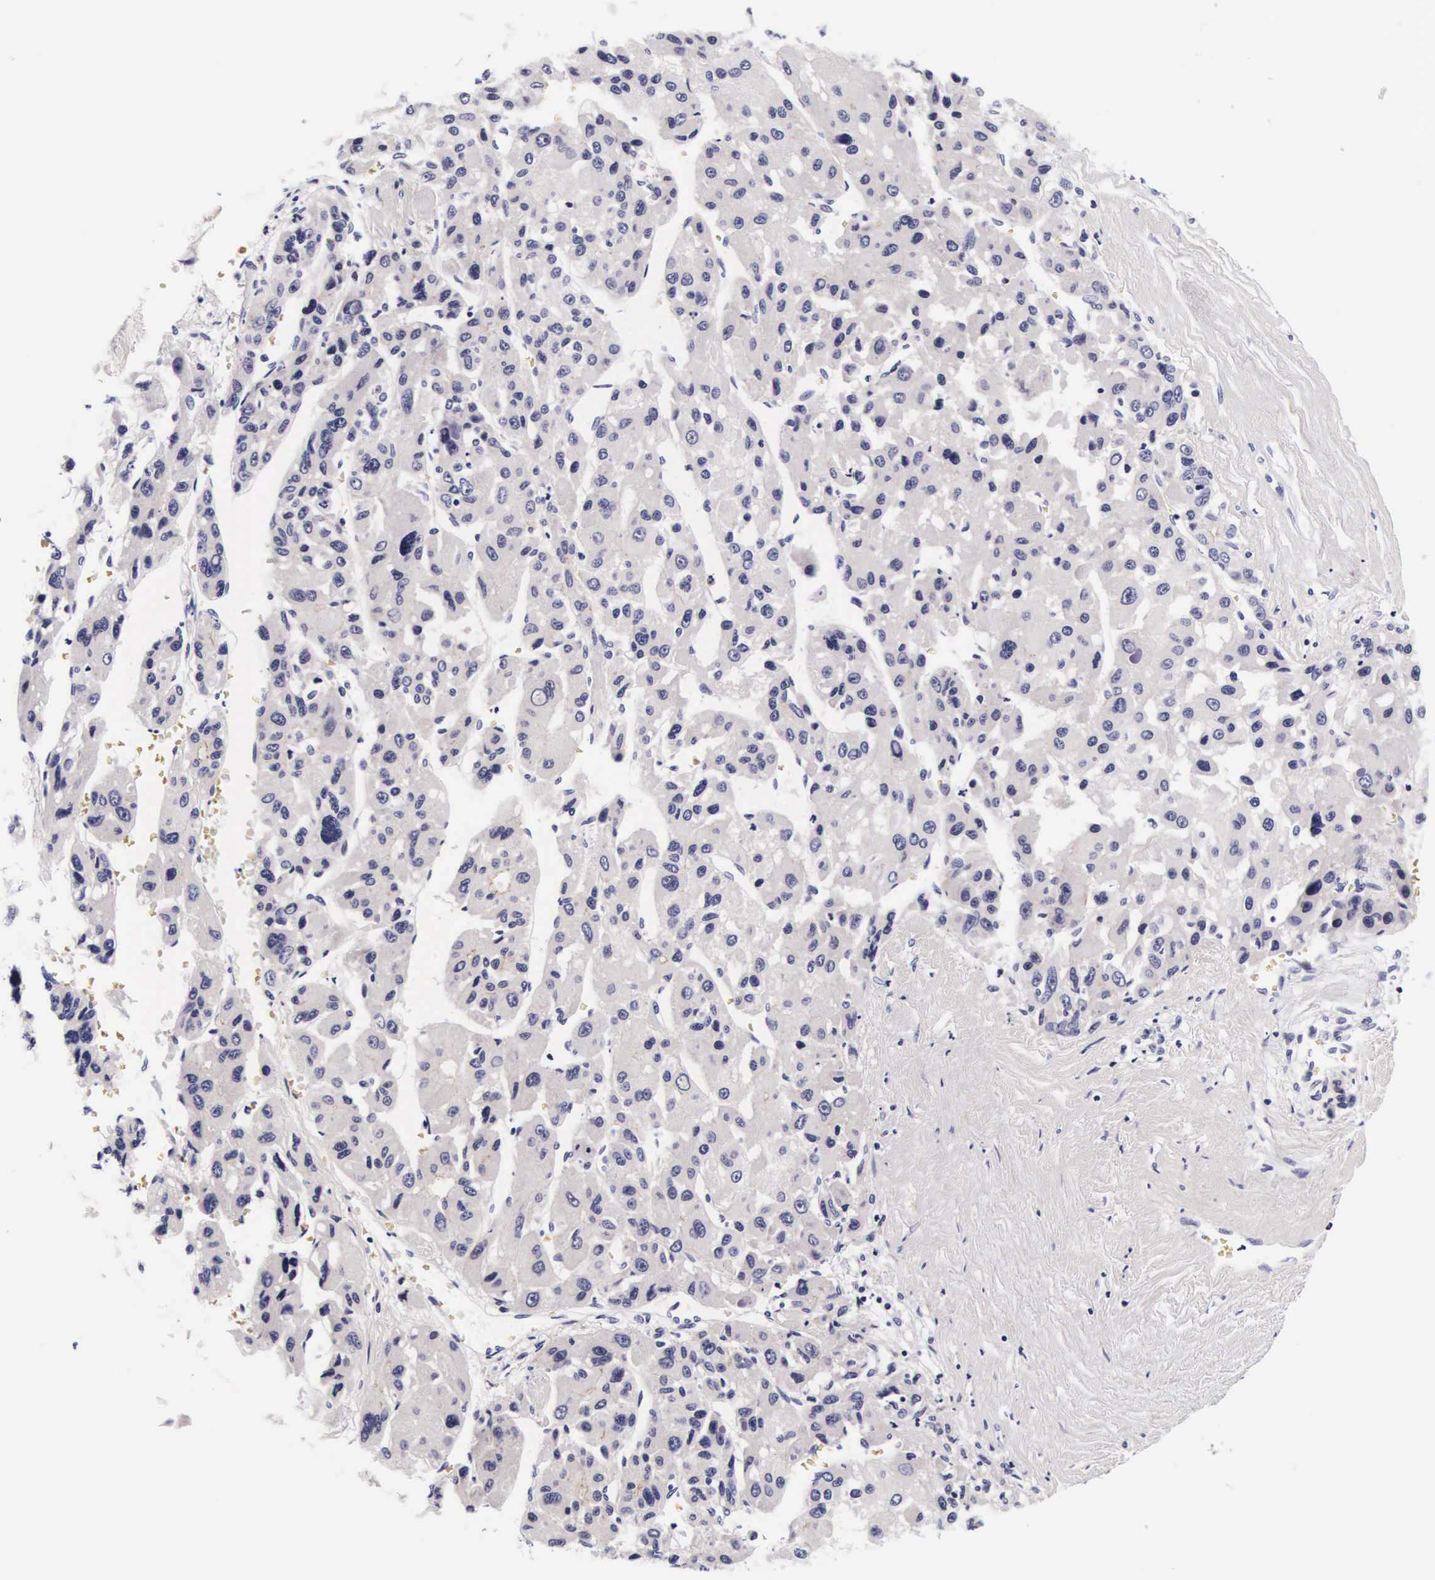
{"staining": {"intensity": "negative", "quantity": "none", "location": "none"}, "tissue": "liver cancer", "cell_type": "Tumor cells", "image_type": "cancer", "snomed": [{"axis": "morphology", "description": "Carcinoma, Hepatocellular, NOS"}, {"axis": "topography", "description": "Liver"}], "caption": "The image reveals no staining of tumor cells in liver cancer.", "gene": "PHETA2", "patient": {"sex": "male", "age": 64}}